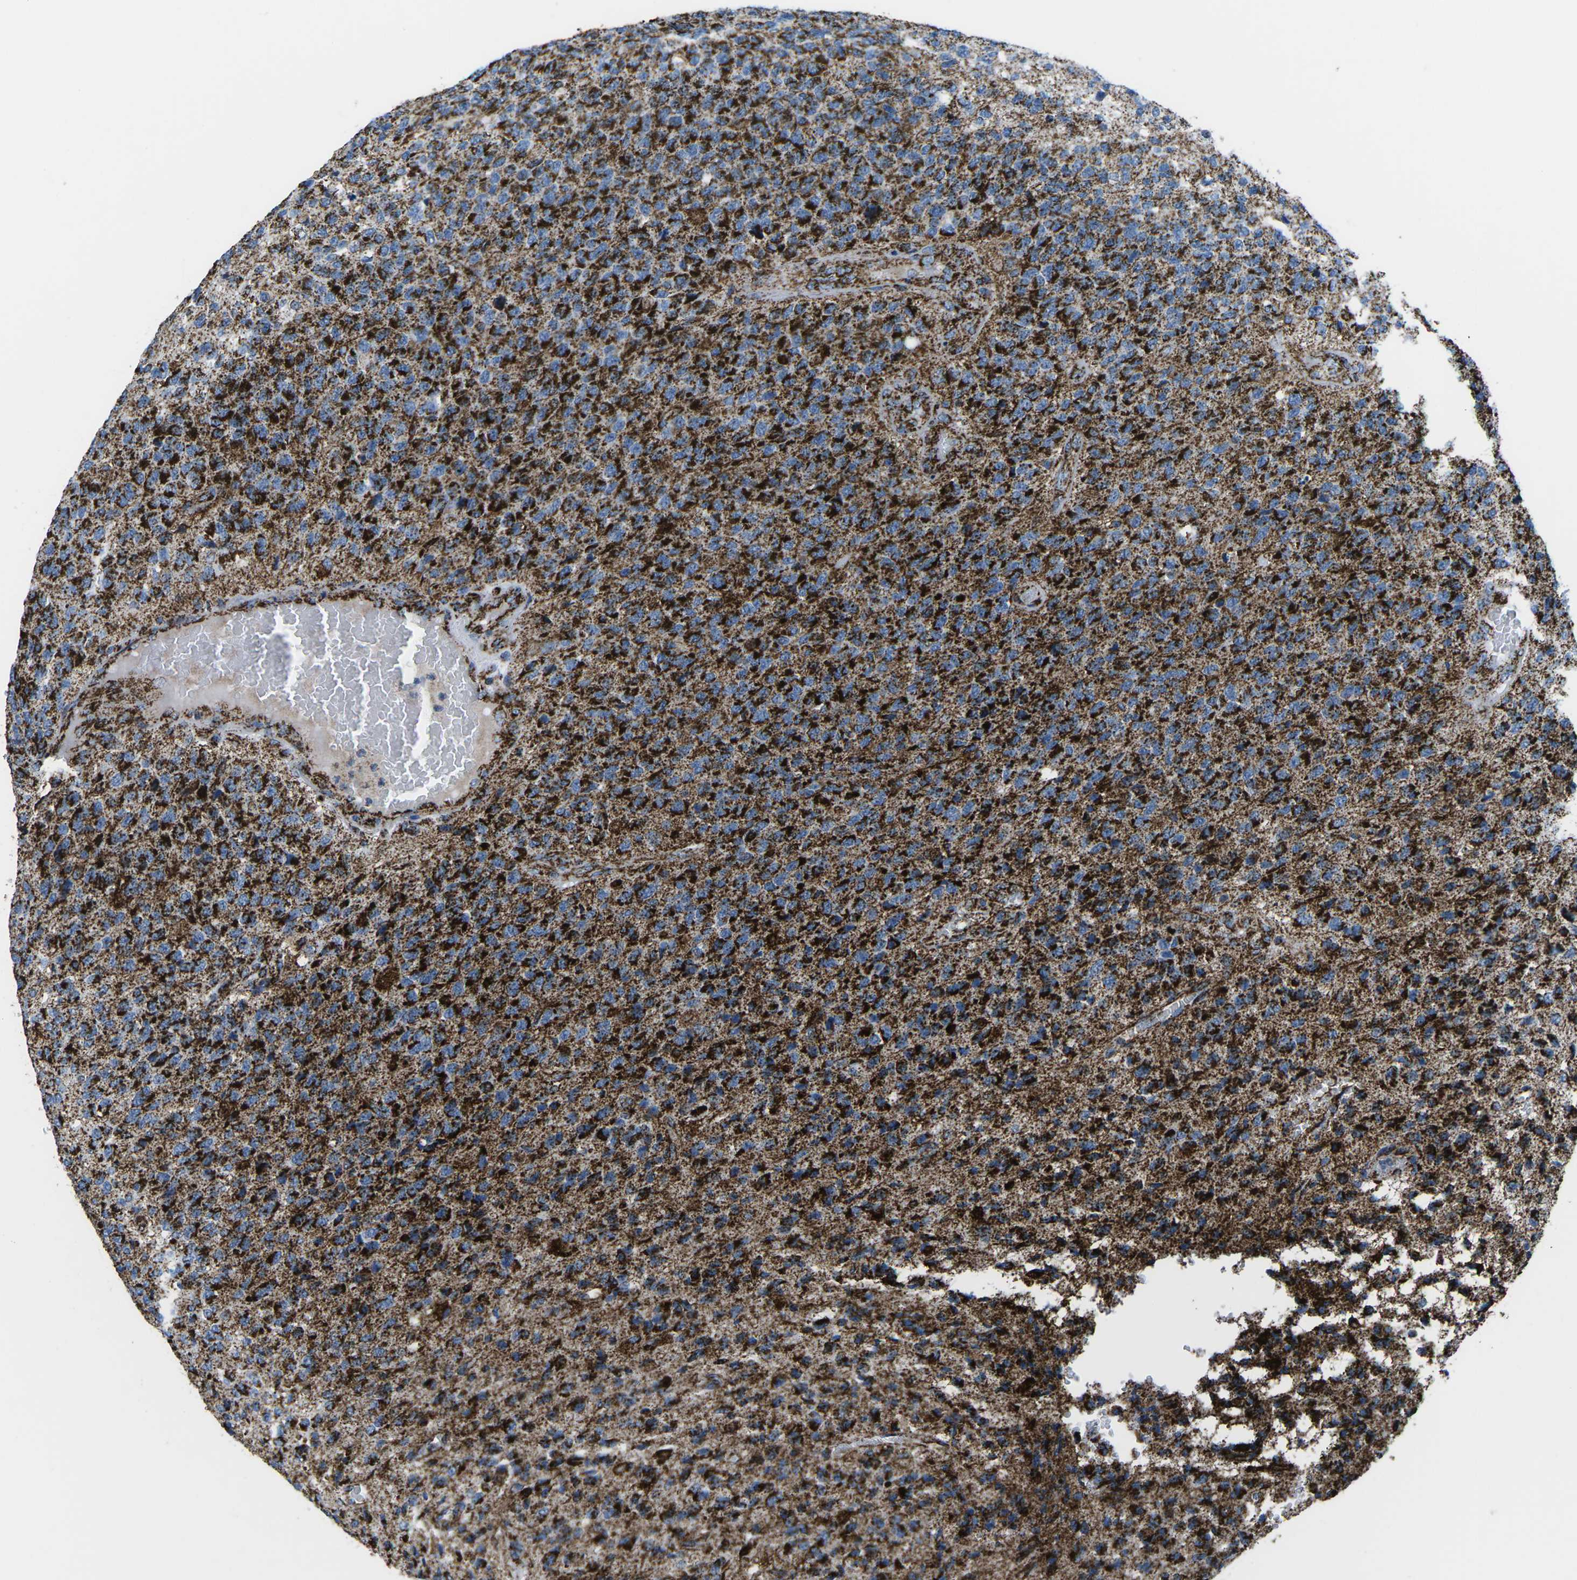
{"staining": {"intensity": "strong", "quantity": ">75%", "location": "cytoplasmic/membranous"}, "tissue": "glioma", "cell_type": "Tumor cells", "image_type": "cancer", "snomed": [{"axis": "morphology", "description": "Glioma, malignant, High grade"}, {"axis": "topography", "description": "pancreas cauda"}], "caption": "A histopathology image of malignant high-grade glioma stained for a protein displays strong cytoplasmic/membranous brown staining in tumor cells. (Stains: DAB (3,3'-diaminobenzidine) in brown, nuclei in blue, Microscopy: brightfield microscopy at high magnification).", "gene": "MT-CO2", "patient": {"sex": "male", "age": 60}}